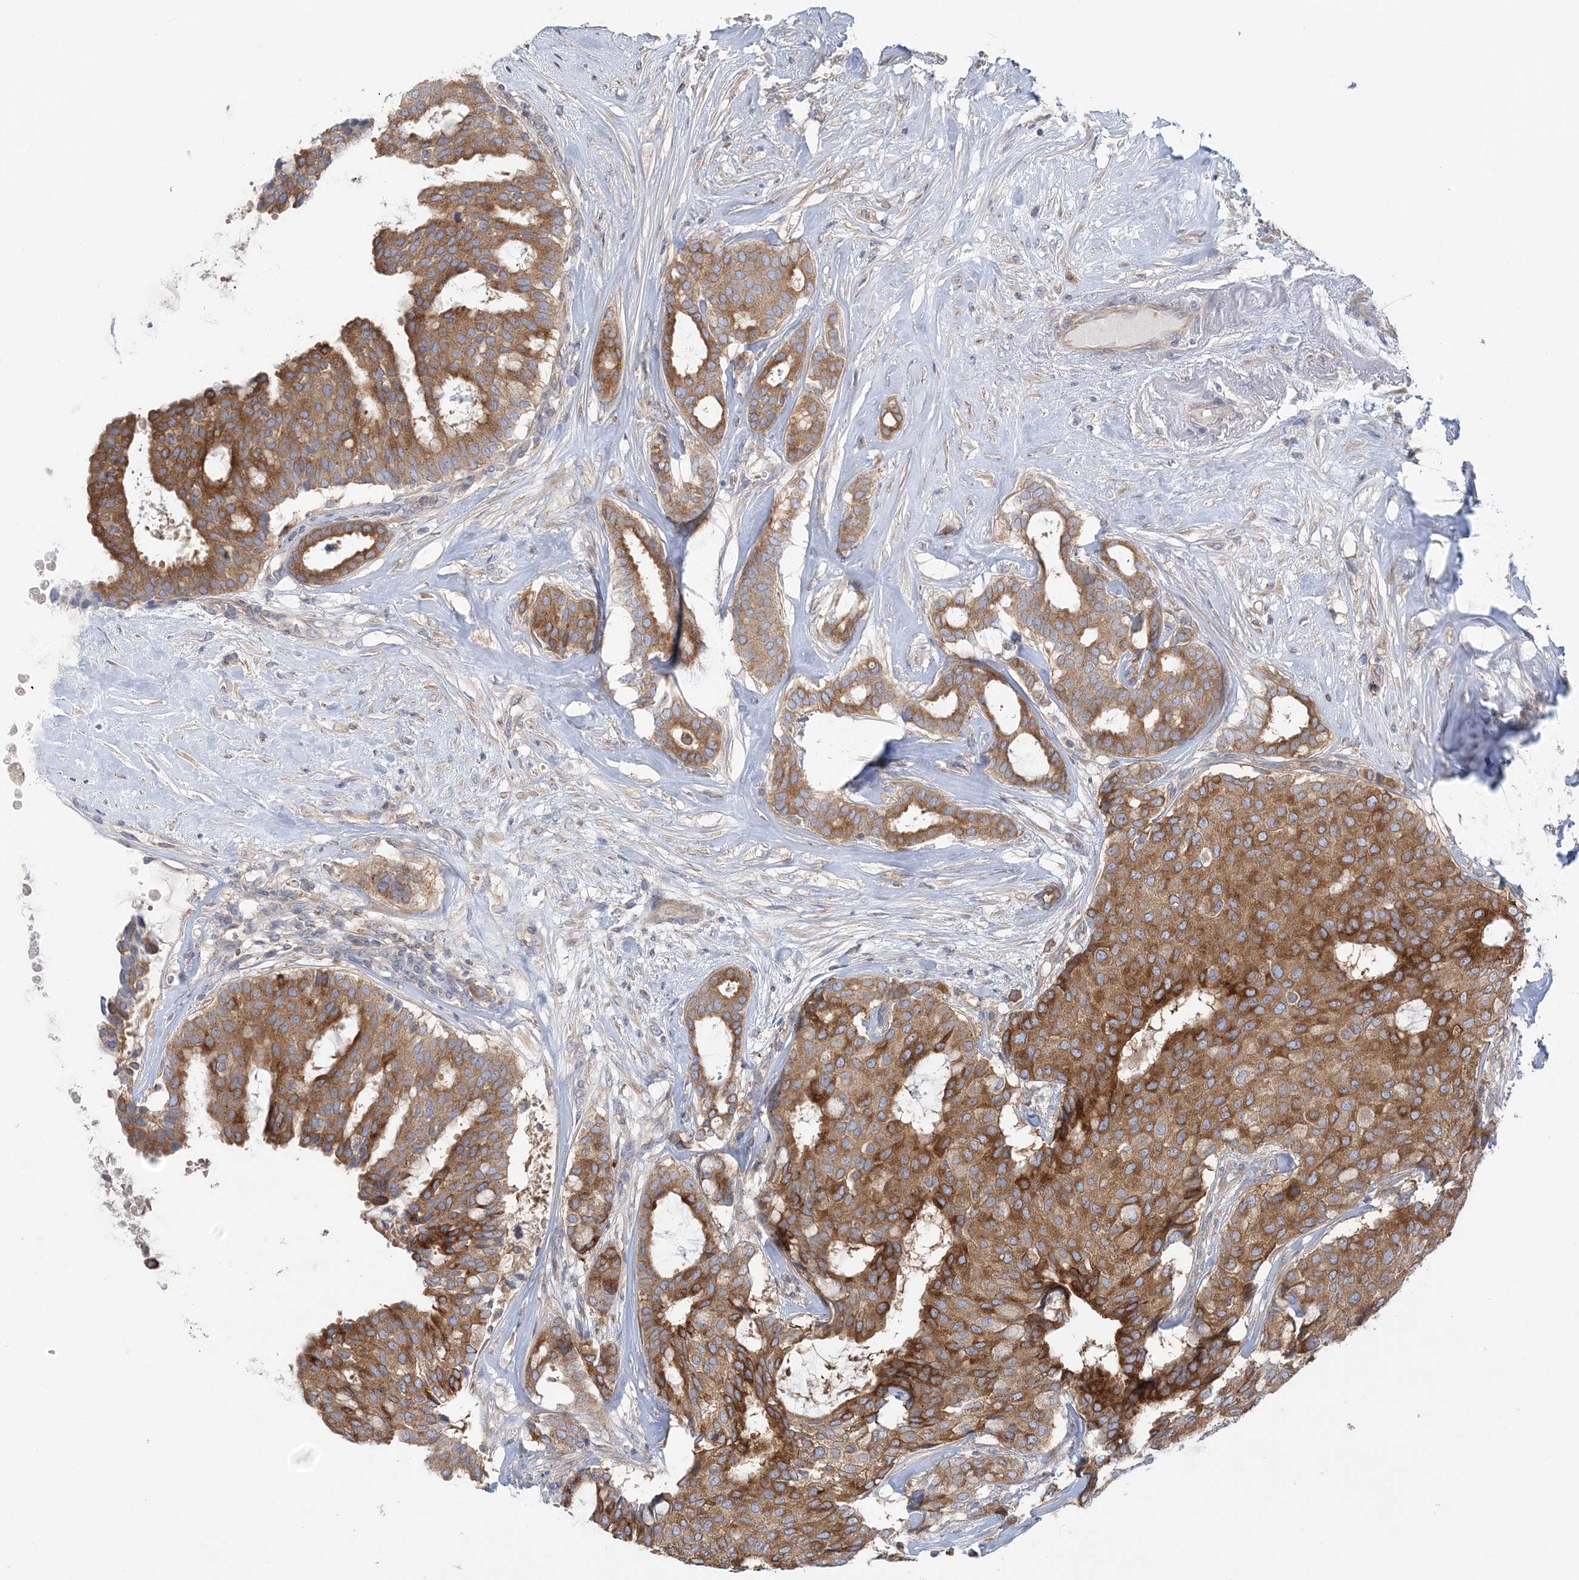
{"staining": {"intensity": "moderate", "quantity": ">75%", "location": "cytoplasmic/membranous"}, "tissue": "breast cancer", "cell_type": "Tumor cells", "image_type": "cancer", "snomed": [{"axis": "morphology", "description": "Duct carcinoma"}, {"axis": "topography", "description": "Breast"}], "caption": "Immunohistochemical staining of human invasive ductal carcinoma (breast) exhibits medium levels of moderate cytoplasmic/membranous positivity in about >75% of tumor cells.", "gene": "FAM114A2", "patient": {"sex": "female", "age": 75}}